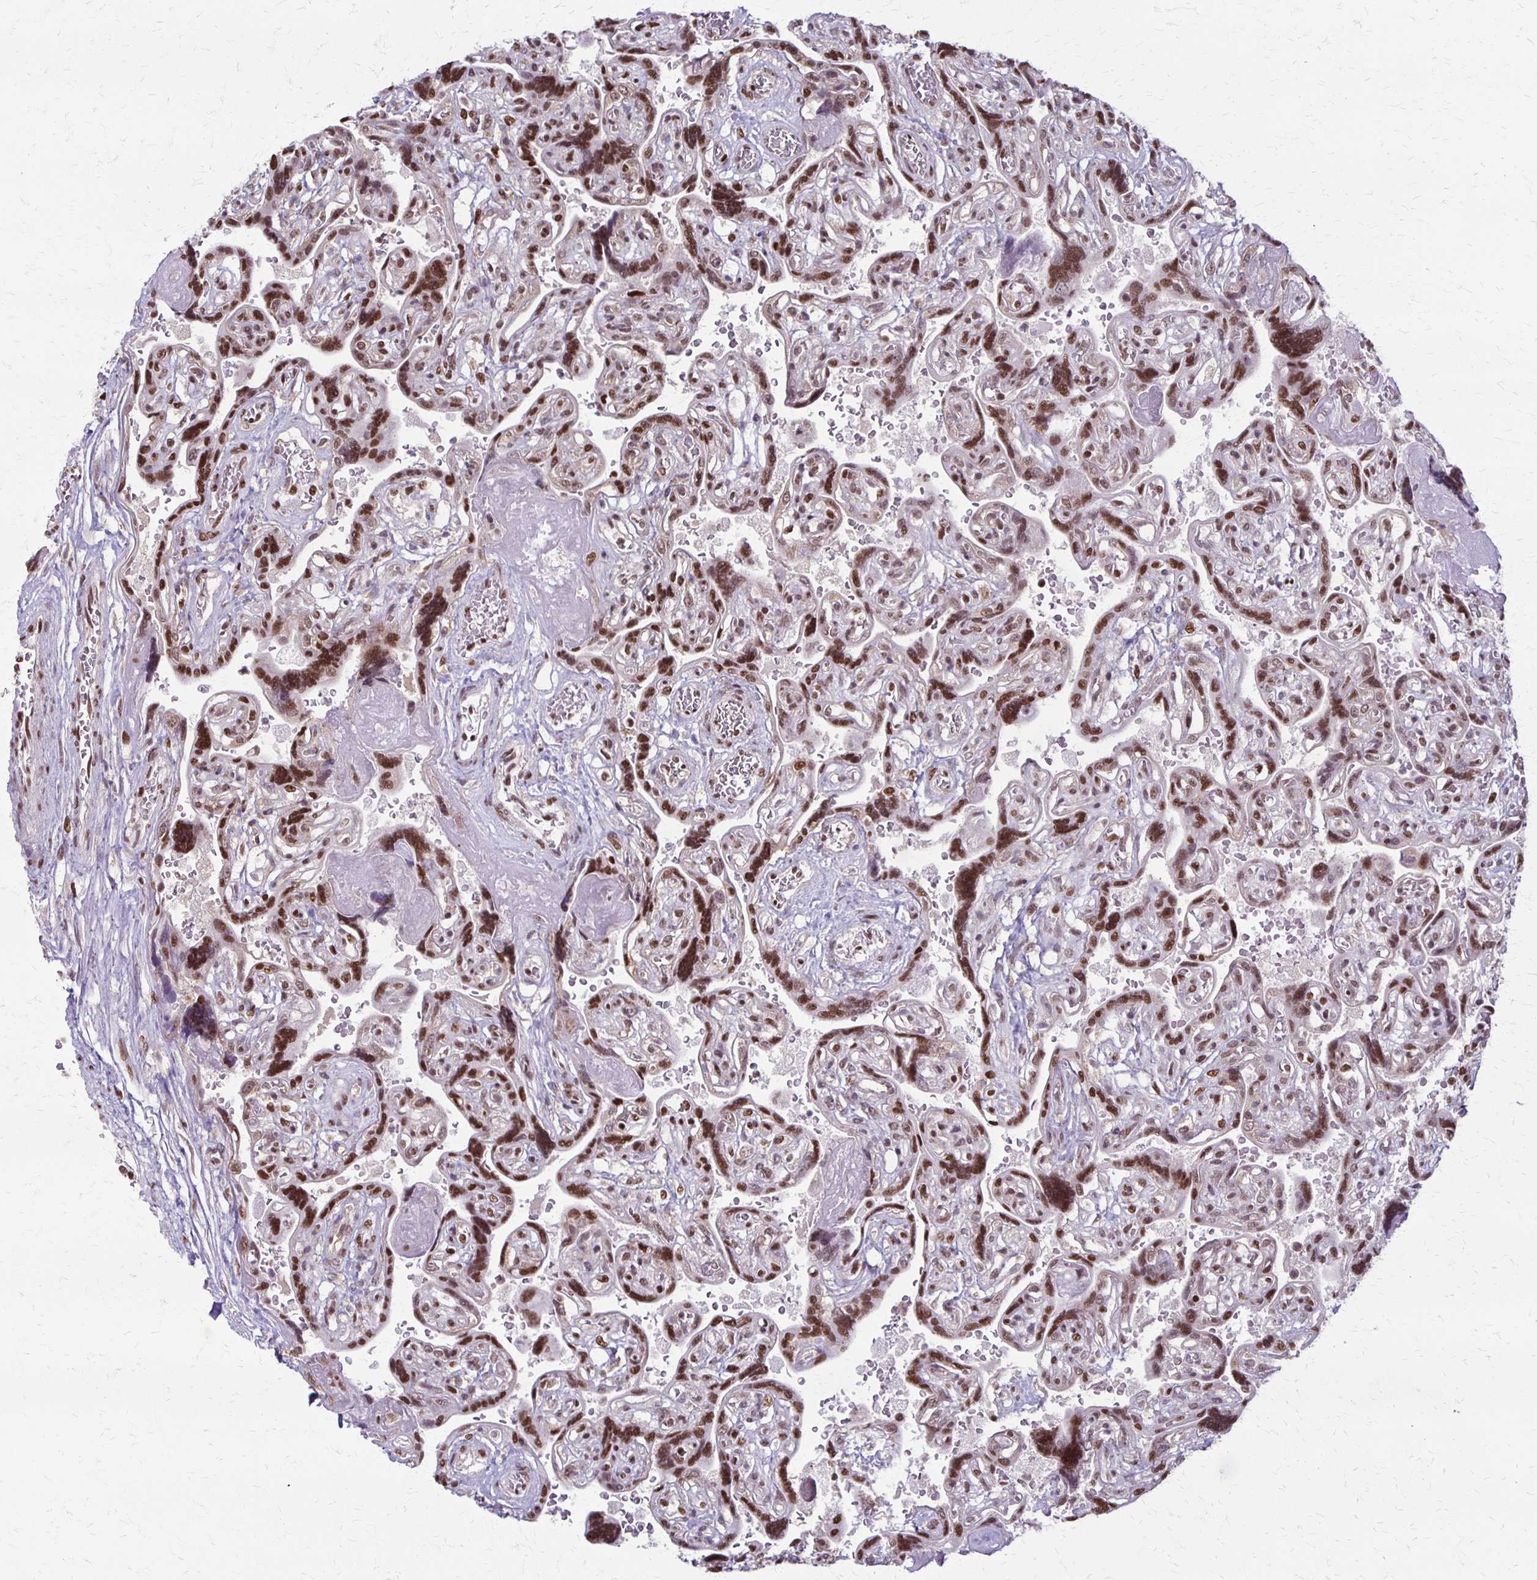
{"staining": {"intensity": "strong", "quantity": ">75%", "location": "nuclear"}, "tissue": "placenta", "cell_type": "Decidual cells", "image_type": "normal", "snomed": [{"axis": "morphology", "description": "Normal tissue, NOS"}, {"axis": "topography", "description": "Placenta"}], "caption": "IHC micrograph of normal human placenta stained for a protein (brown), which displays high levels of strong nuclear staining in approximately >75% of decidual cells.", "gene": "XRCC6", "patient": {"sex": "female", "age": 32}}